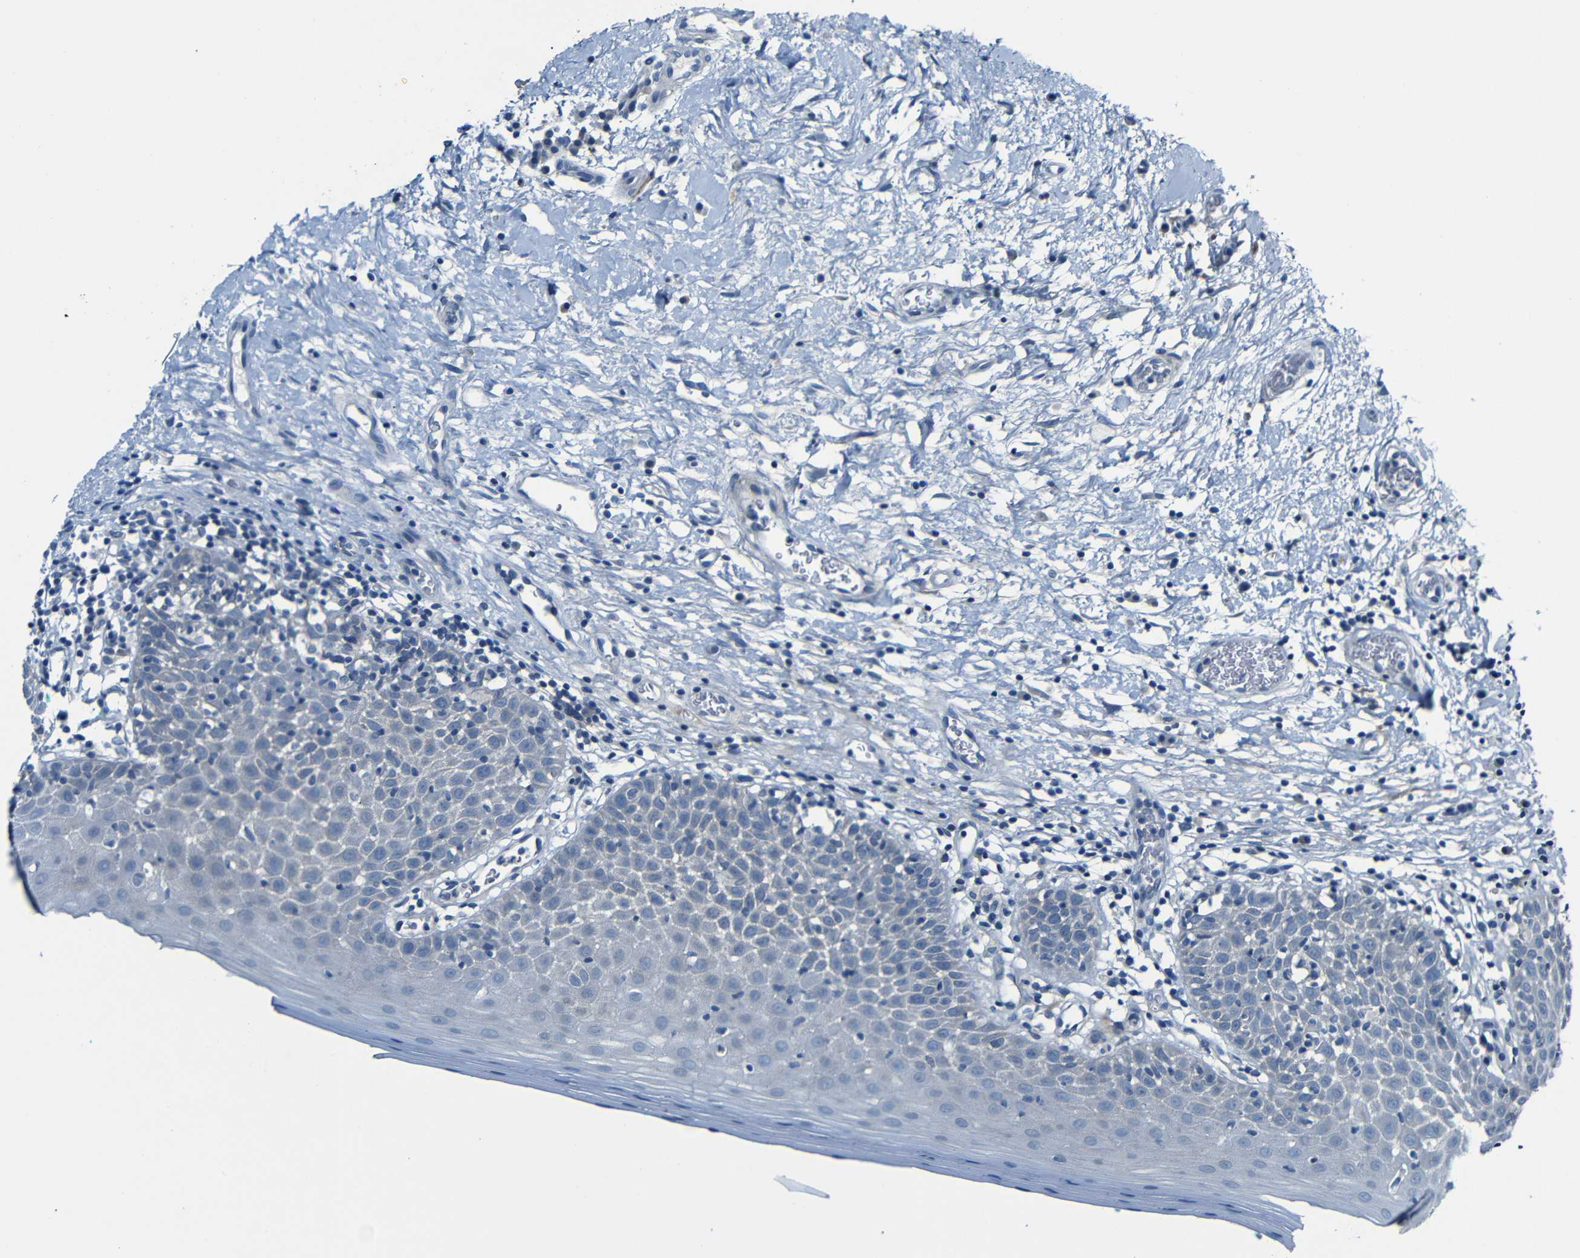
{"staining": {"intensity": "strong", "quantity": "<25%", "location": "cytoplasmic/membranous"}, "tissue": "oral mucosa", "cell_type": "Squamous epithelial cells", "image_type": "normal", "snomed": [{"axis": "morphology", "description": "Normal tissue, NOS"}, {"axis": "topography", "description": "Skeletal muscle"}, {"axis": "topography", "description": "Oral tissue"}], "caption": "Immunohistochemistry micrograph of unremarkable oral mucosa: human oral mucosa stained using IHC displays medium levels of strong protein expression localized specifically in the cytoplasmic/membranous of squamous epithelial cells, appearing as a cytoplasmic/membranous brown color.", "gene": "ANK3", "patient": {"sex": "male", "age": 58}}